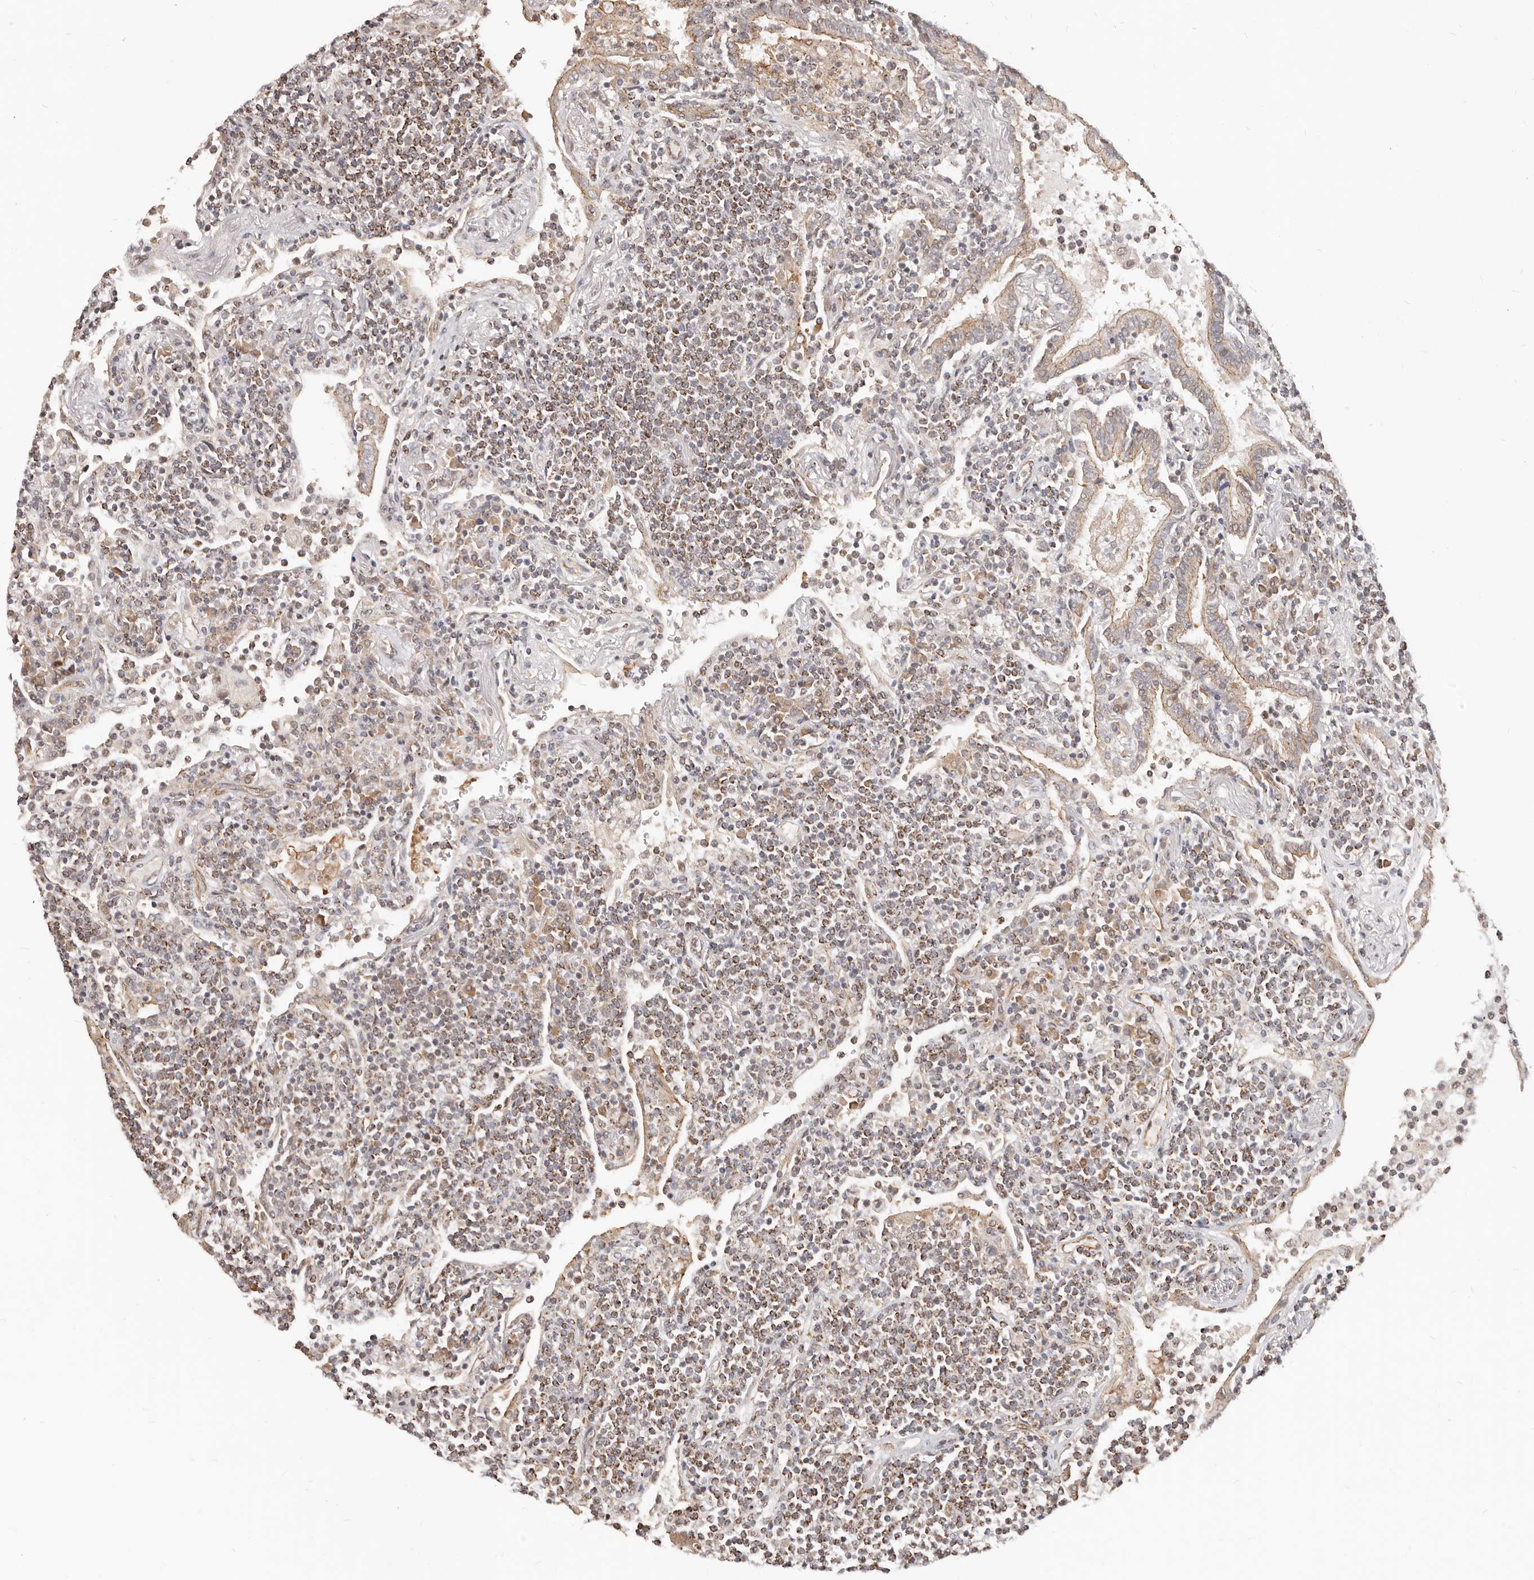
{"staining": {"intensity": "strong", "quantity": "25%-75%", "location": "cytoplasmic/membranous"}, "tissue": "lymphoma", "cell_type": "Tumor cells", "image_type": "cancer", "snomed": [{"axis": "morphology", "description": "Malignant lymphoma, non-Hodgkin's type, Low grade"}, {"axis": "topography", "description": "Lung"}], "caption": "Protein staining by immunohistochemistry exhibits strong cytoplasmic/membranous expression in about 25%-75% of tumor cells in lymphoma.", "gene": "USP49", "patient": {"sex": "female", "age": 71}}